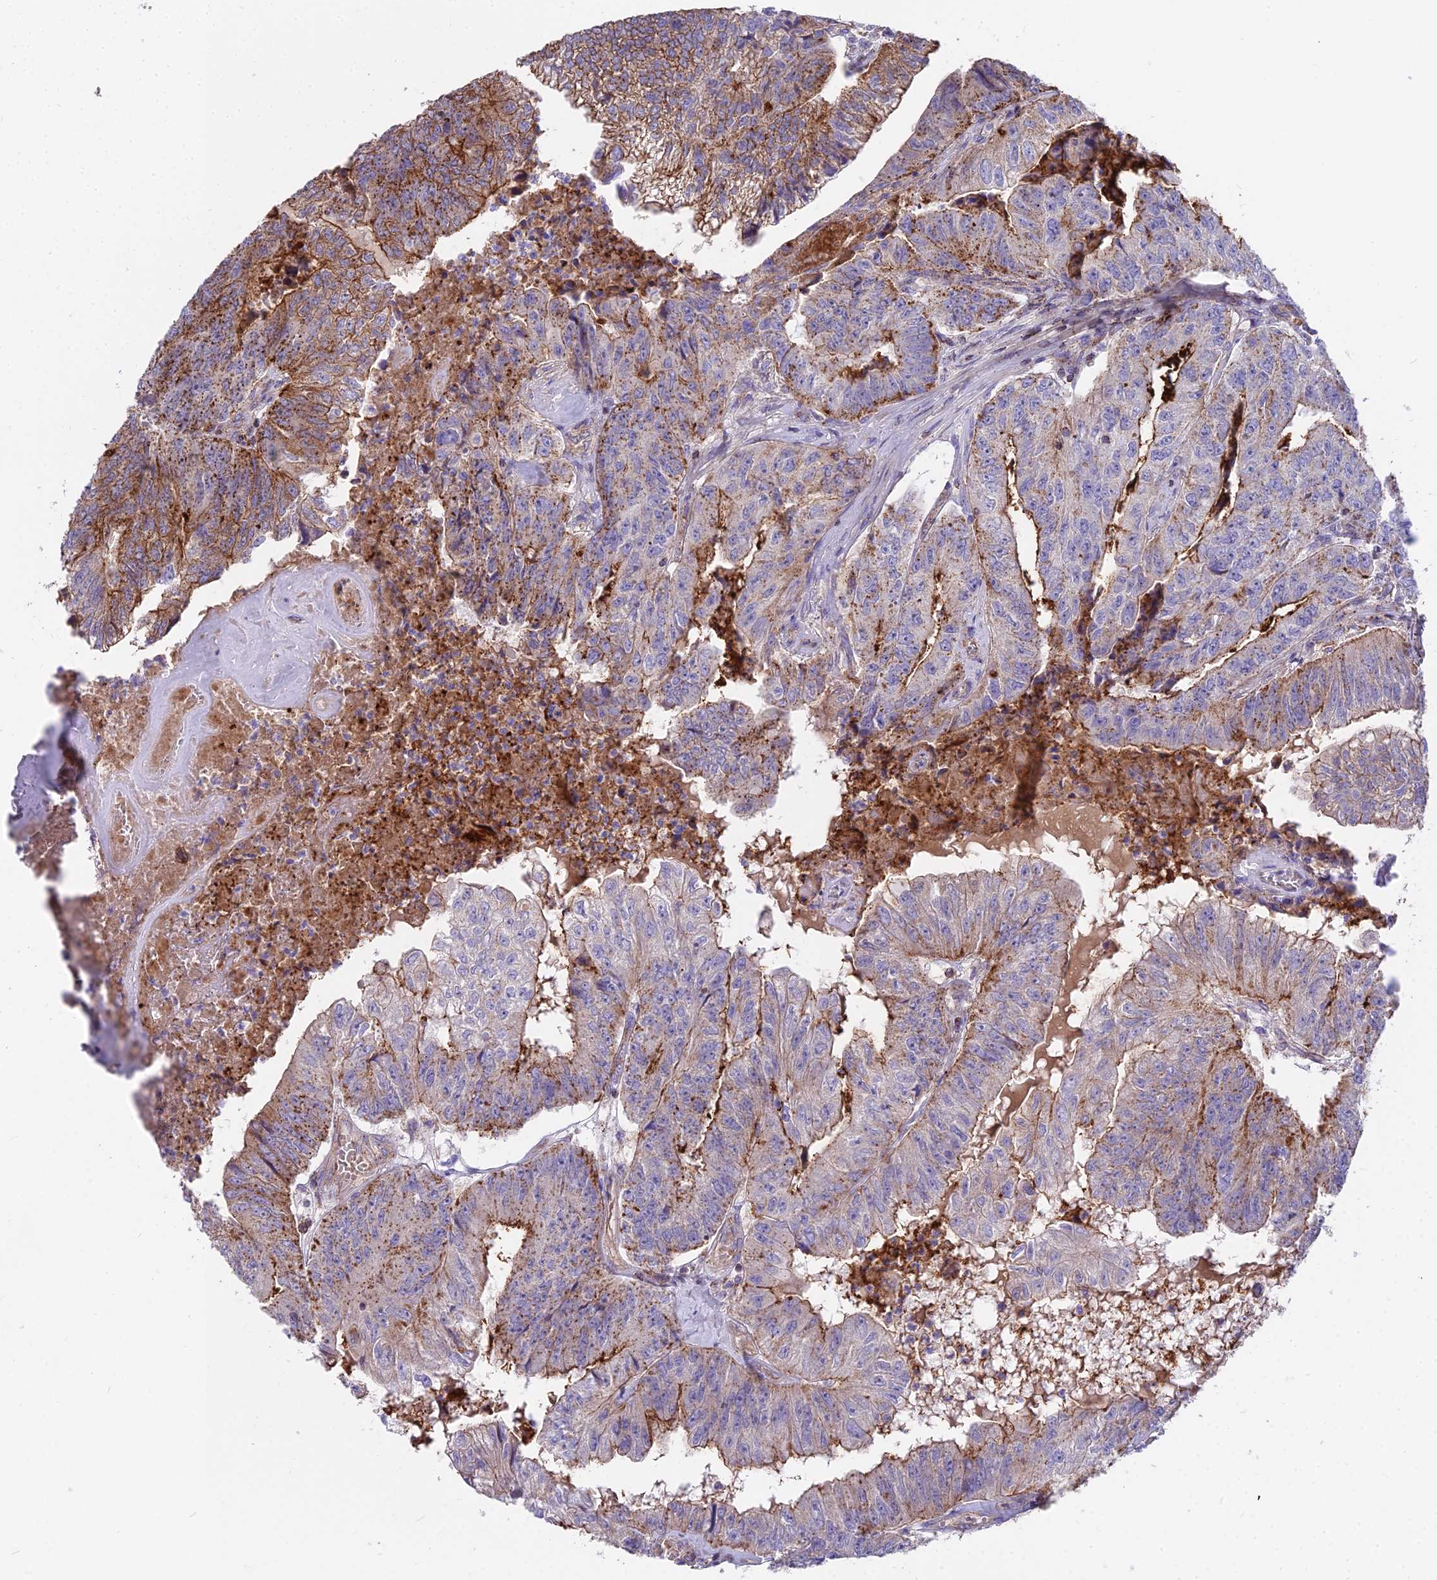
{"staining": {"intensity": "moderate", "quantity": ">75%", "location": "cytoplasmic/membranous"}, "tissue": "colorectal cancer", "cell_type": "Tumor cells", "image_type": "cancer", "snomed": [{"axis": "morphology", "description": "Adenocarcinoma, NOS"}, {"axis": "topography", "description": "Colon"}], "caption": "A high-resolution histopathology image shows immunohistochemistry (IHC) staining of colorectal cancer (adenocarcinoma), which exhibits moderate cytoplasmic/membranous positivity in approximately >75% of tumor cells.", "gene": "FRMPD1", "patient": {"sex": "female", "age": 67}}